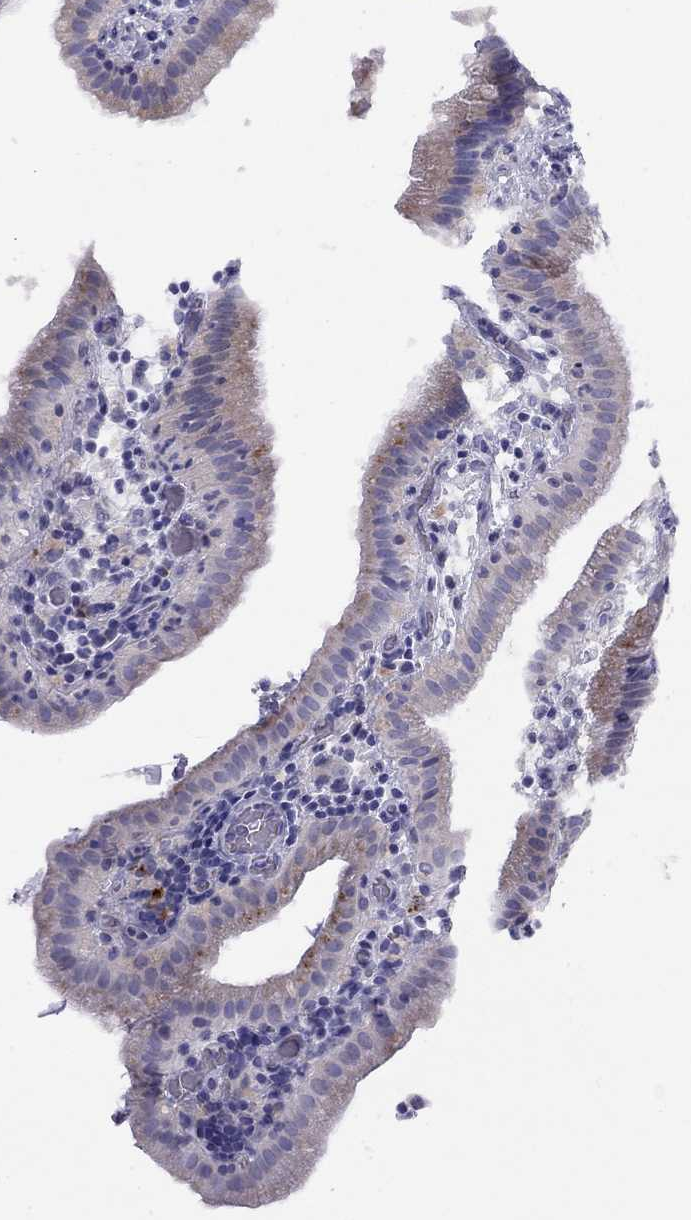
{"staining": {"intensity": "negative", "quantity": "none", "location": "none"}, "tissue": "gallbladder", "cell_type": "Glandular cells", "image_type": "normal", "snomed": [{"axis": "morphology", "description": "Normal tissue, NOS"}, {"axis": "topography", "description": "Gallbladder"}], "caption": "This is a photomicrograph of IHC staining of normal gallbladder, which shows no expression in glandular cells.", "gene": "CPNE4", "patient": {"sex": "male", "age": 62}}